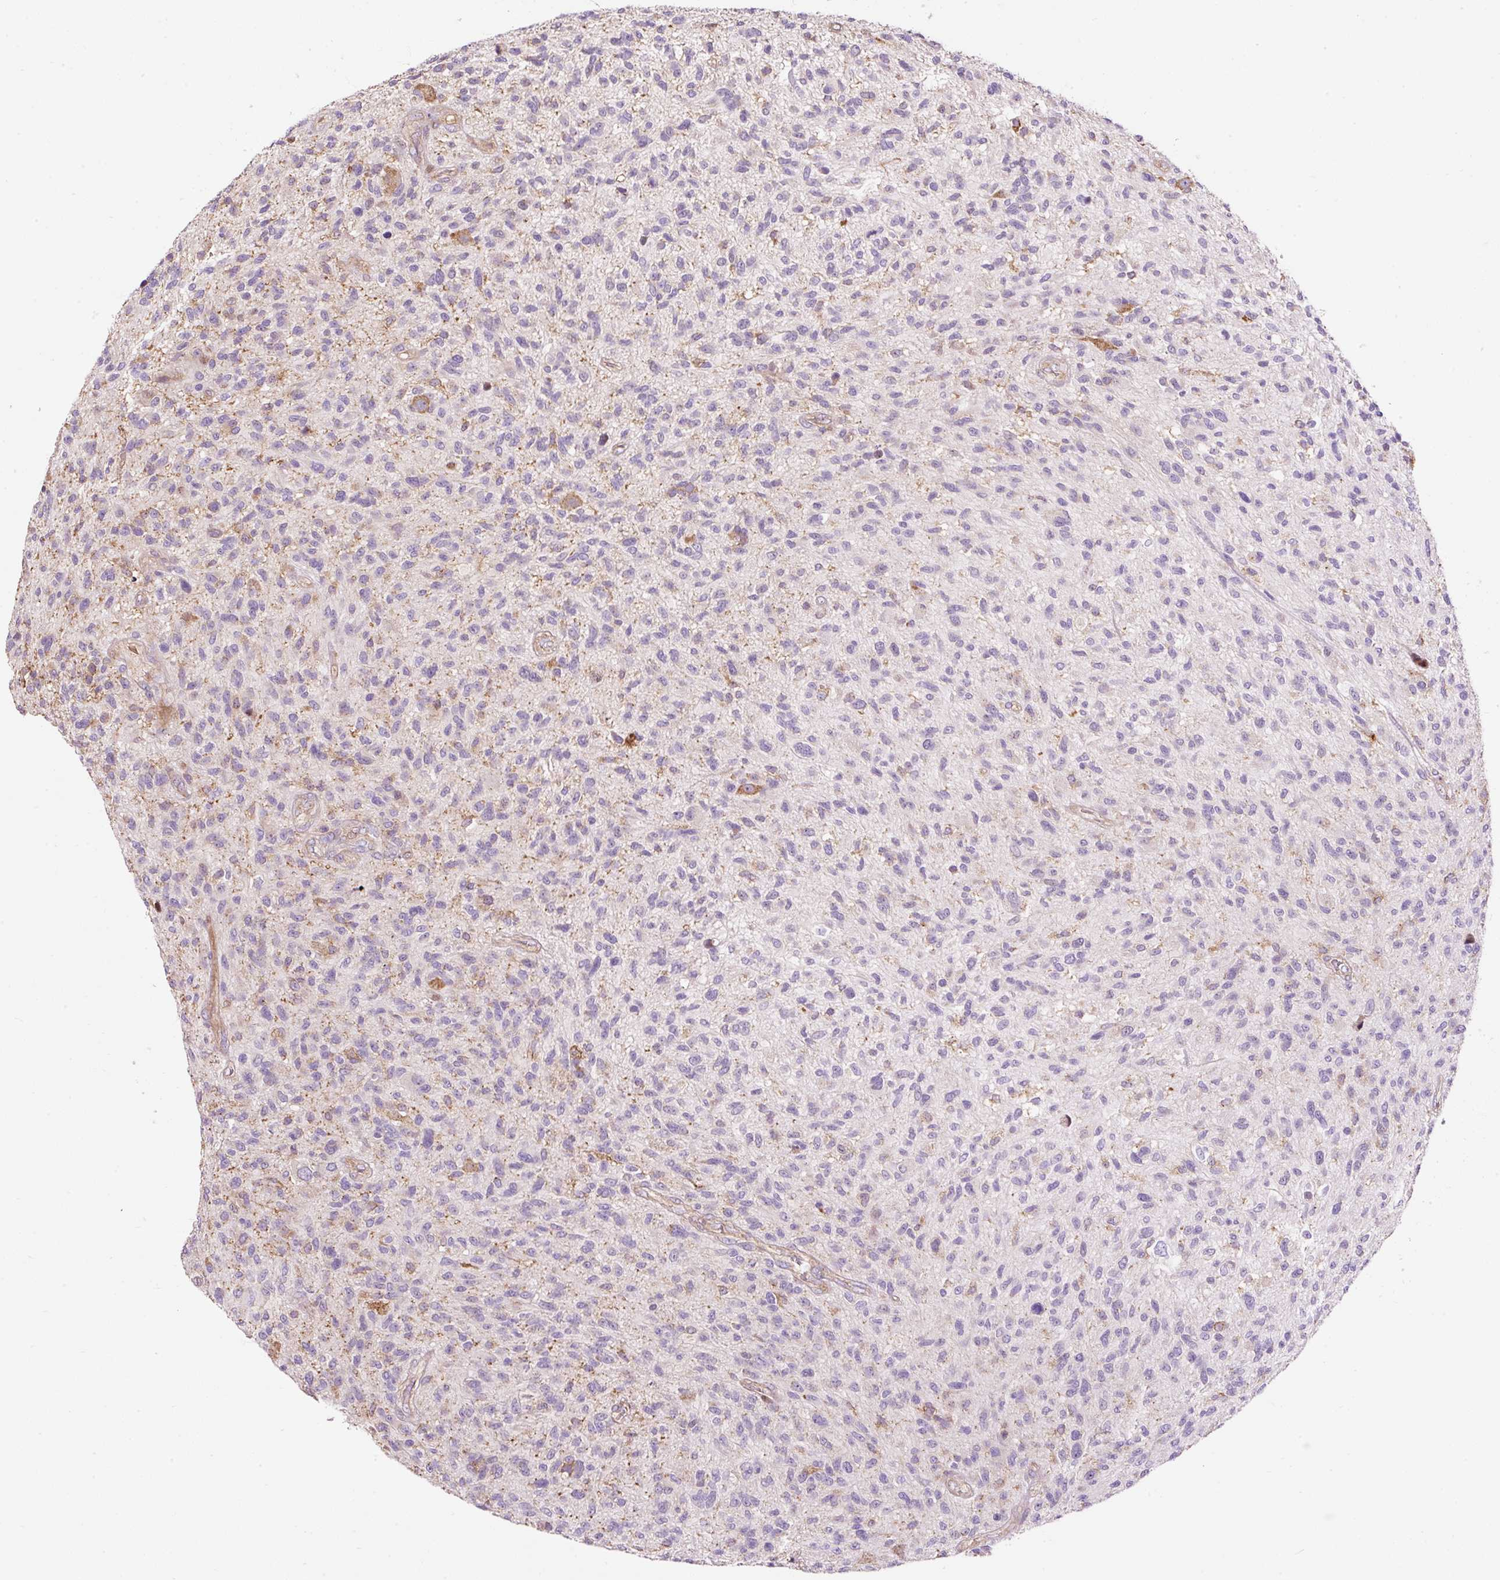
{"staining": {"intensity": "weak", "quantity": "<25%", "location": "cytoplasmic/membranous"}, "tissue": "glioma", "cell_type": "Tumor cells", "image_type": "cancer", "snomed": [{"axis": "morphology", "description": "Glioma, malignant, High grade"}, {"axis": "topography", "description": "Brain"}], "caption": "DAB (3,3'-diaminobenzidine) immunohistochemical staining of malignant glioma (high-grade) reveals no significant positivity in tumor cells.", "gene": "BOLA3", "patient": {"sex": "male", "age": 47}}